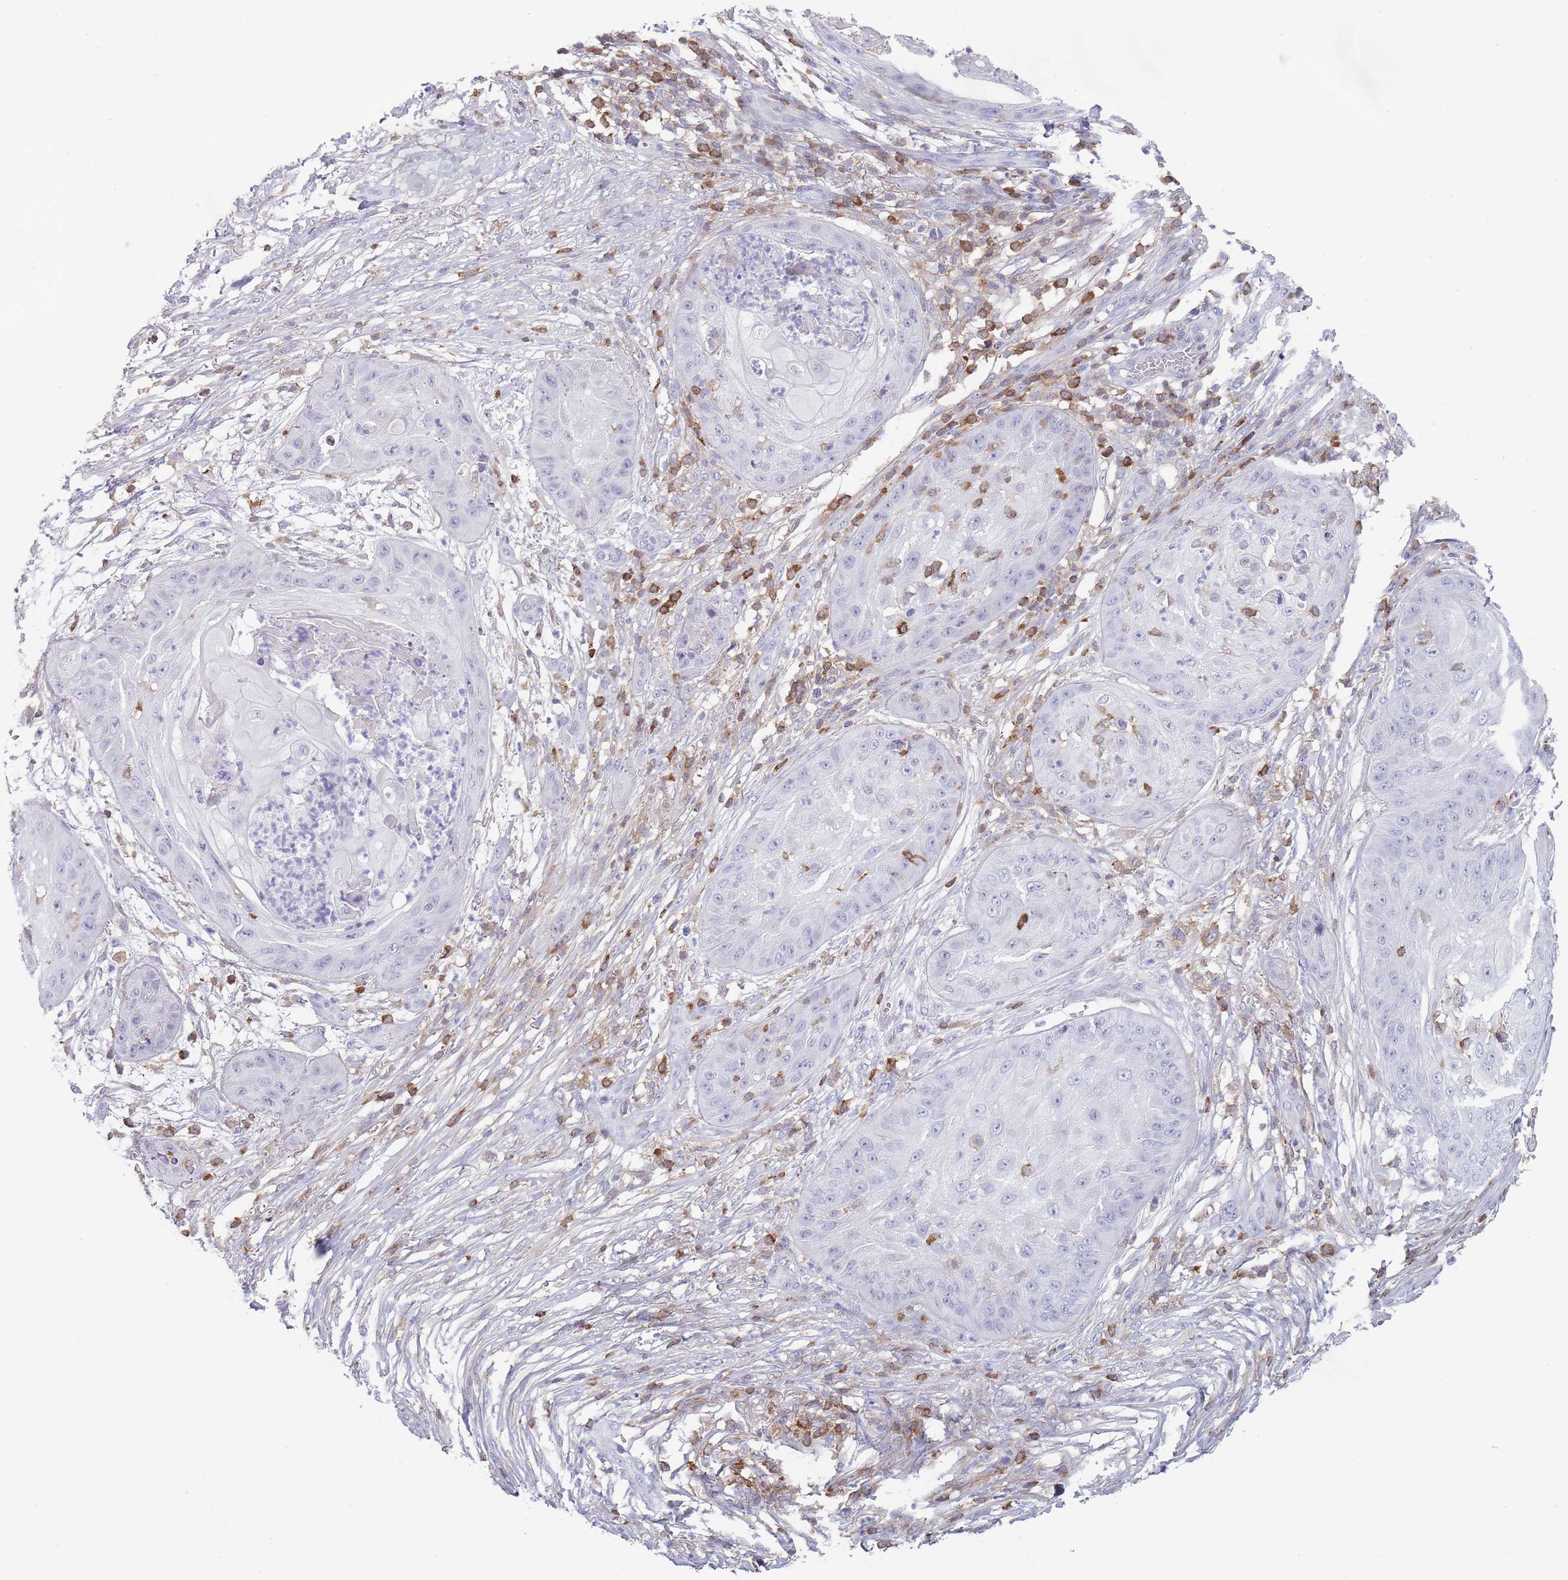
{"staining": {"intensity": "negative", "quantity": "none", "location": "none"}, "tissue": "skin cancer", "cell_type": "Tumor cells", "image_type": "cancer", "snomed": [{"axis": "morphology", "description": "Squamous cell carcinoma, NOS"}, {"axis": "topography", "description": "Skin"}], "caption": "Skin cancer (squamous cell carcinoma) was stained to show a protein in brown. There is no significant positivity in tumor cells.", "gene": "LPXN", "patient": {"sex": "male", "age": 70}}